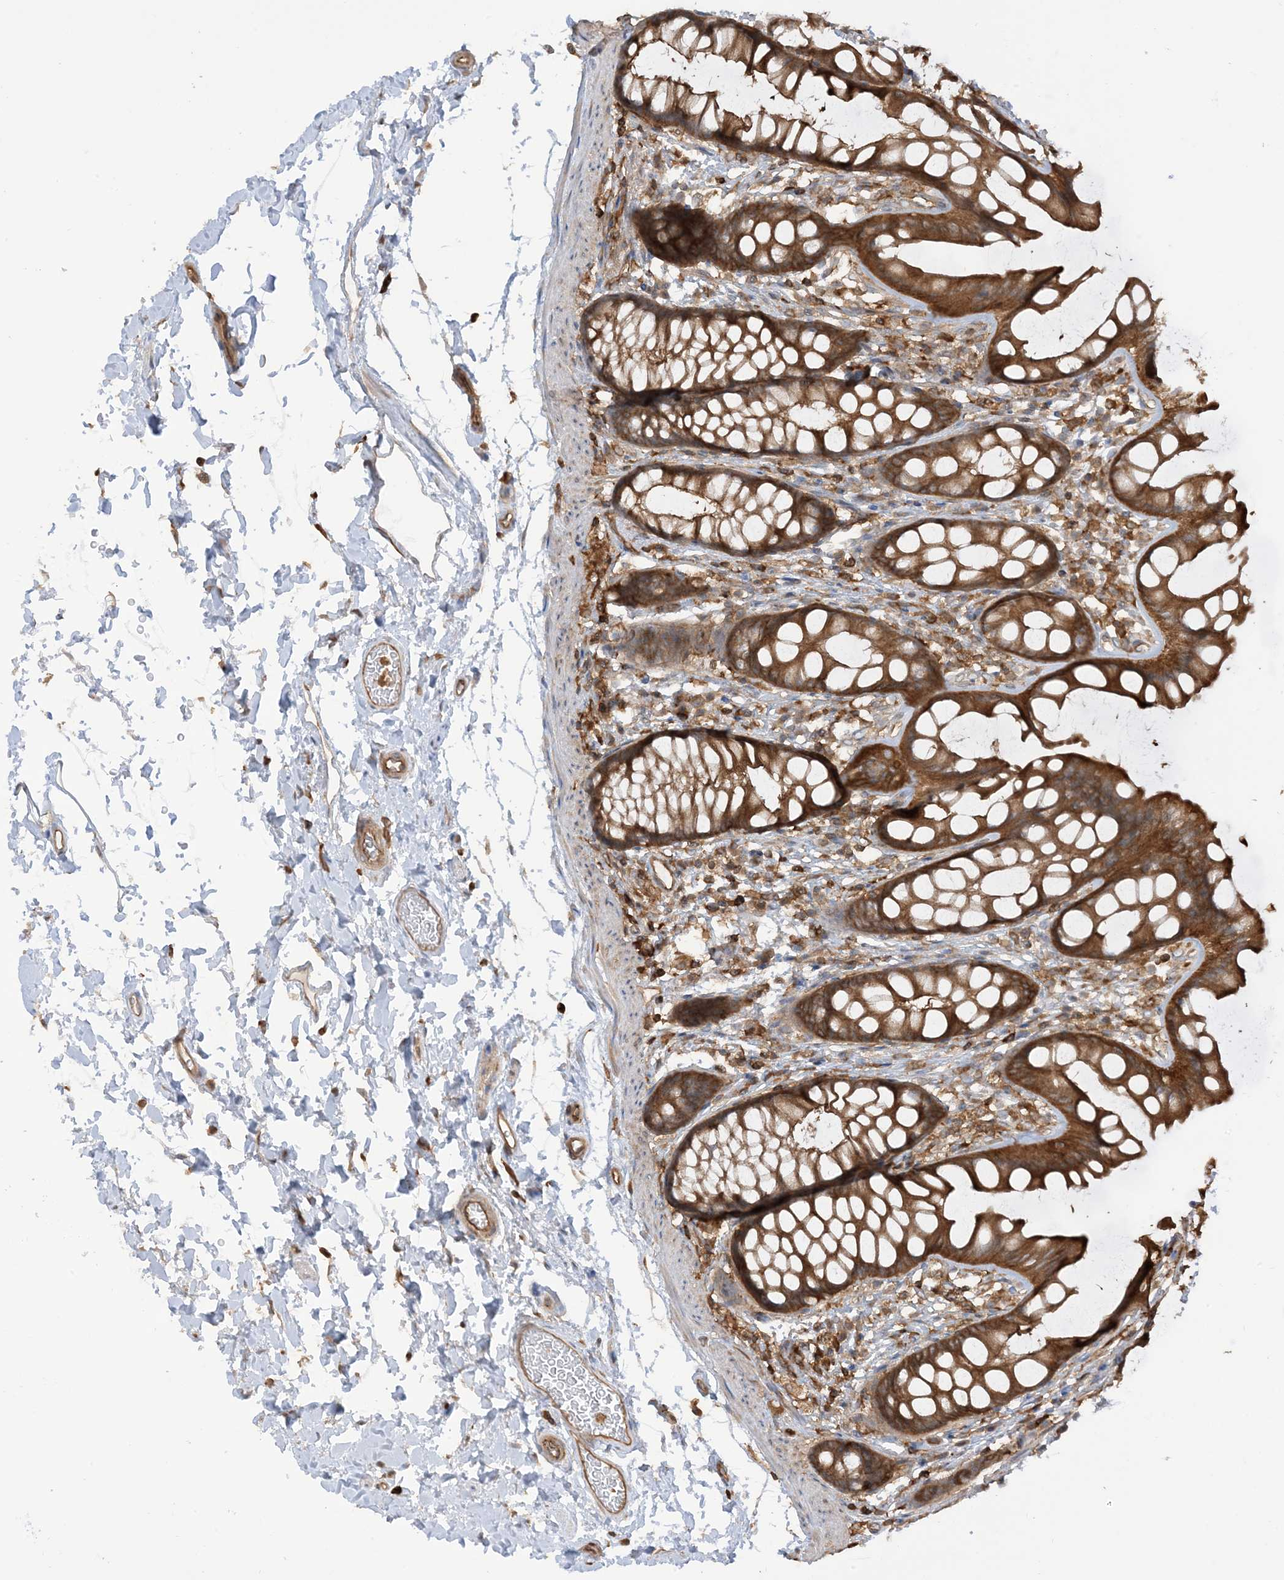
{"staining": {"intensity": "moderate", "quantity": ">75%", "location": "cytoplasmic/membranous"}, "tissue": "rectum", "cell_type": "Glandular cells", "image_type": "normal", "snomed": [{"axis": "morphology", "description": "Normal tissue, NOS"}, {"axis": "topography", "description": "Rectum"}], "caption": "Protein positivity by immunohistochemistry (IHC) reveals moderate cytoplasmic/membranous staining in approximately >75% of glandular cells in normal rectum.", "gene": "CAPZB", "patient": {"sex": "female", "age": 65}}